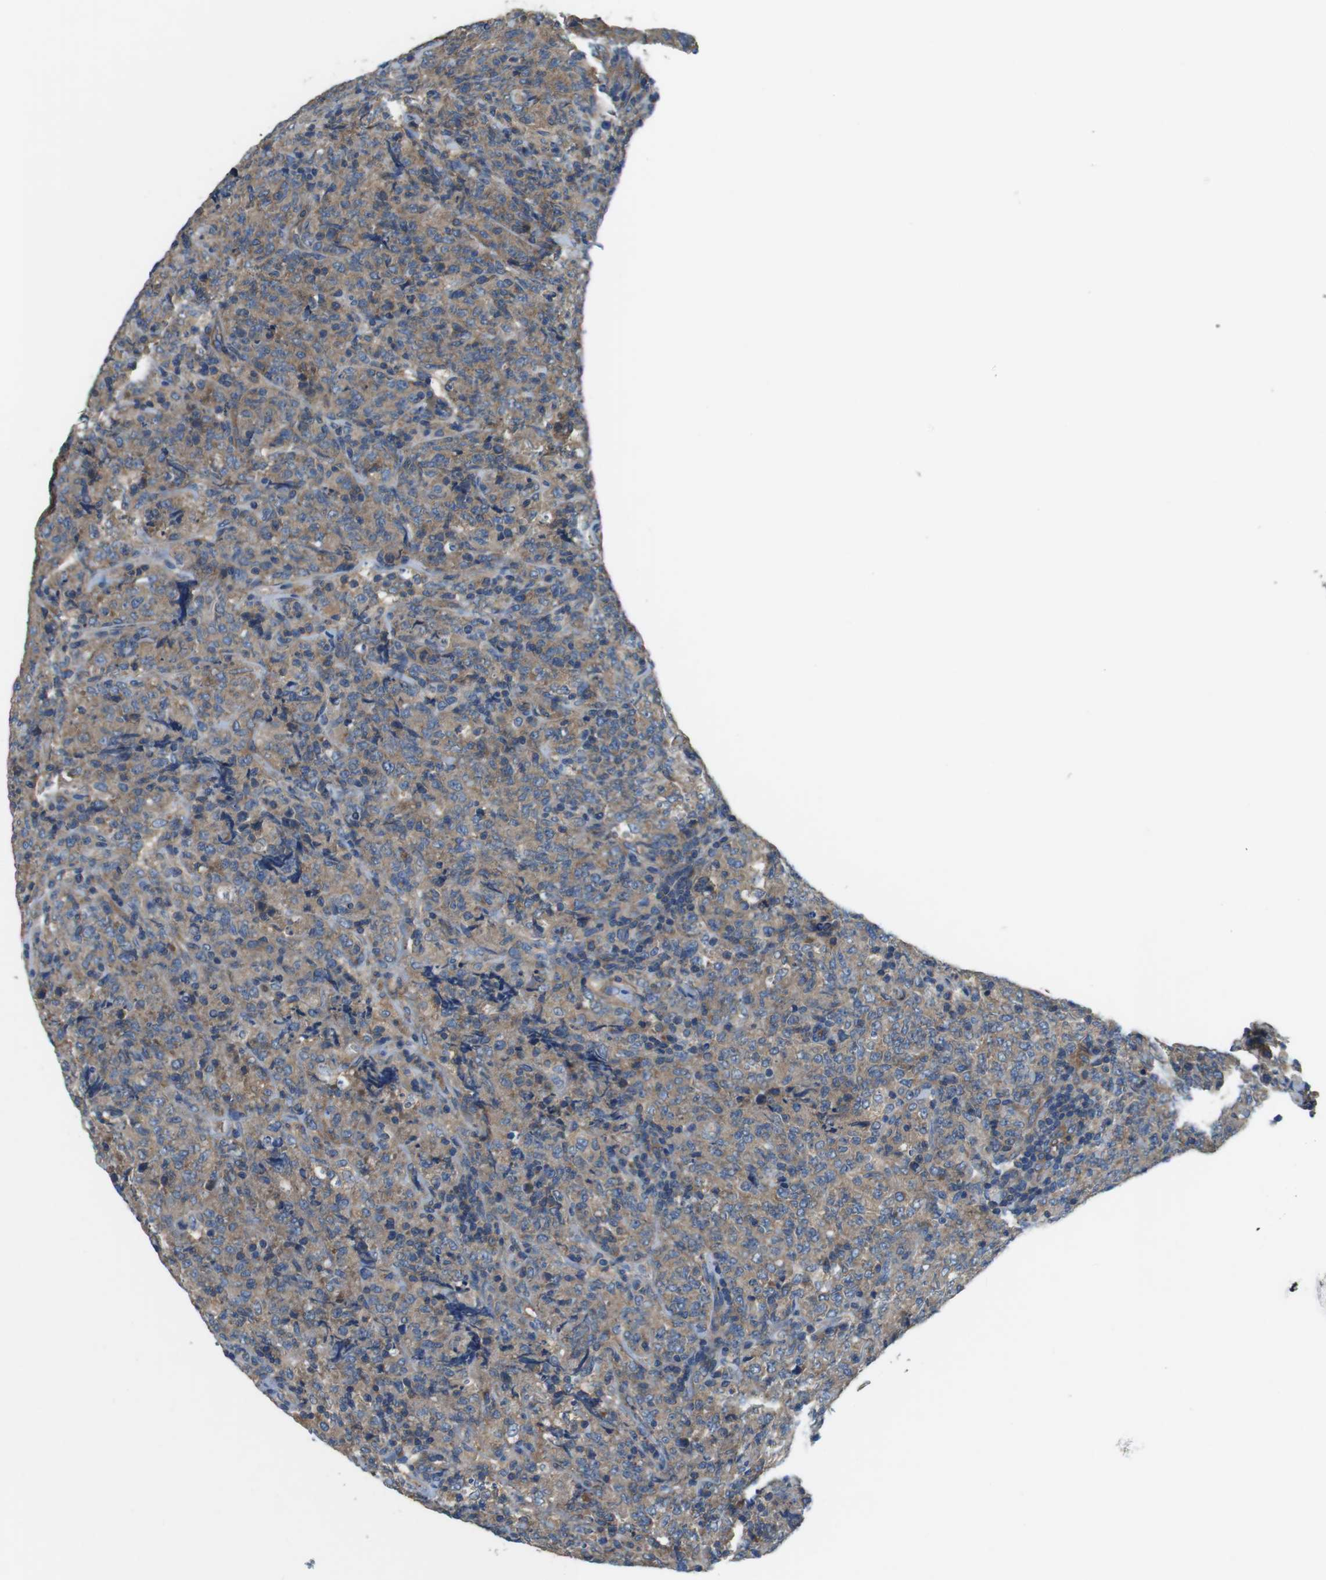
{"staining": {"intensity": "weak", "quantity": ">75%", "location": "cytoplasmic/membranous"}, "tissue": "lymphoma", "cell_type": "Tumor cells", "image_type": "cancer", "snomed": [{"axis": "morphology", "description": "Malignant lymphoma, non-Hodgkin's type, High grade"}, {"axis": "topography", "description": "Tonsil"}], "caption": "High-grade malignant lymphoma, non-Hodgkin's type stained for a protein demonstrates weak cytoplasmic/membranous positivity in tumor cells.", "gene": "DENND4C", "patient": {"sex": "female", "age": 36}}